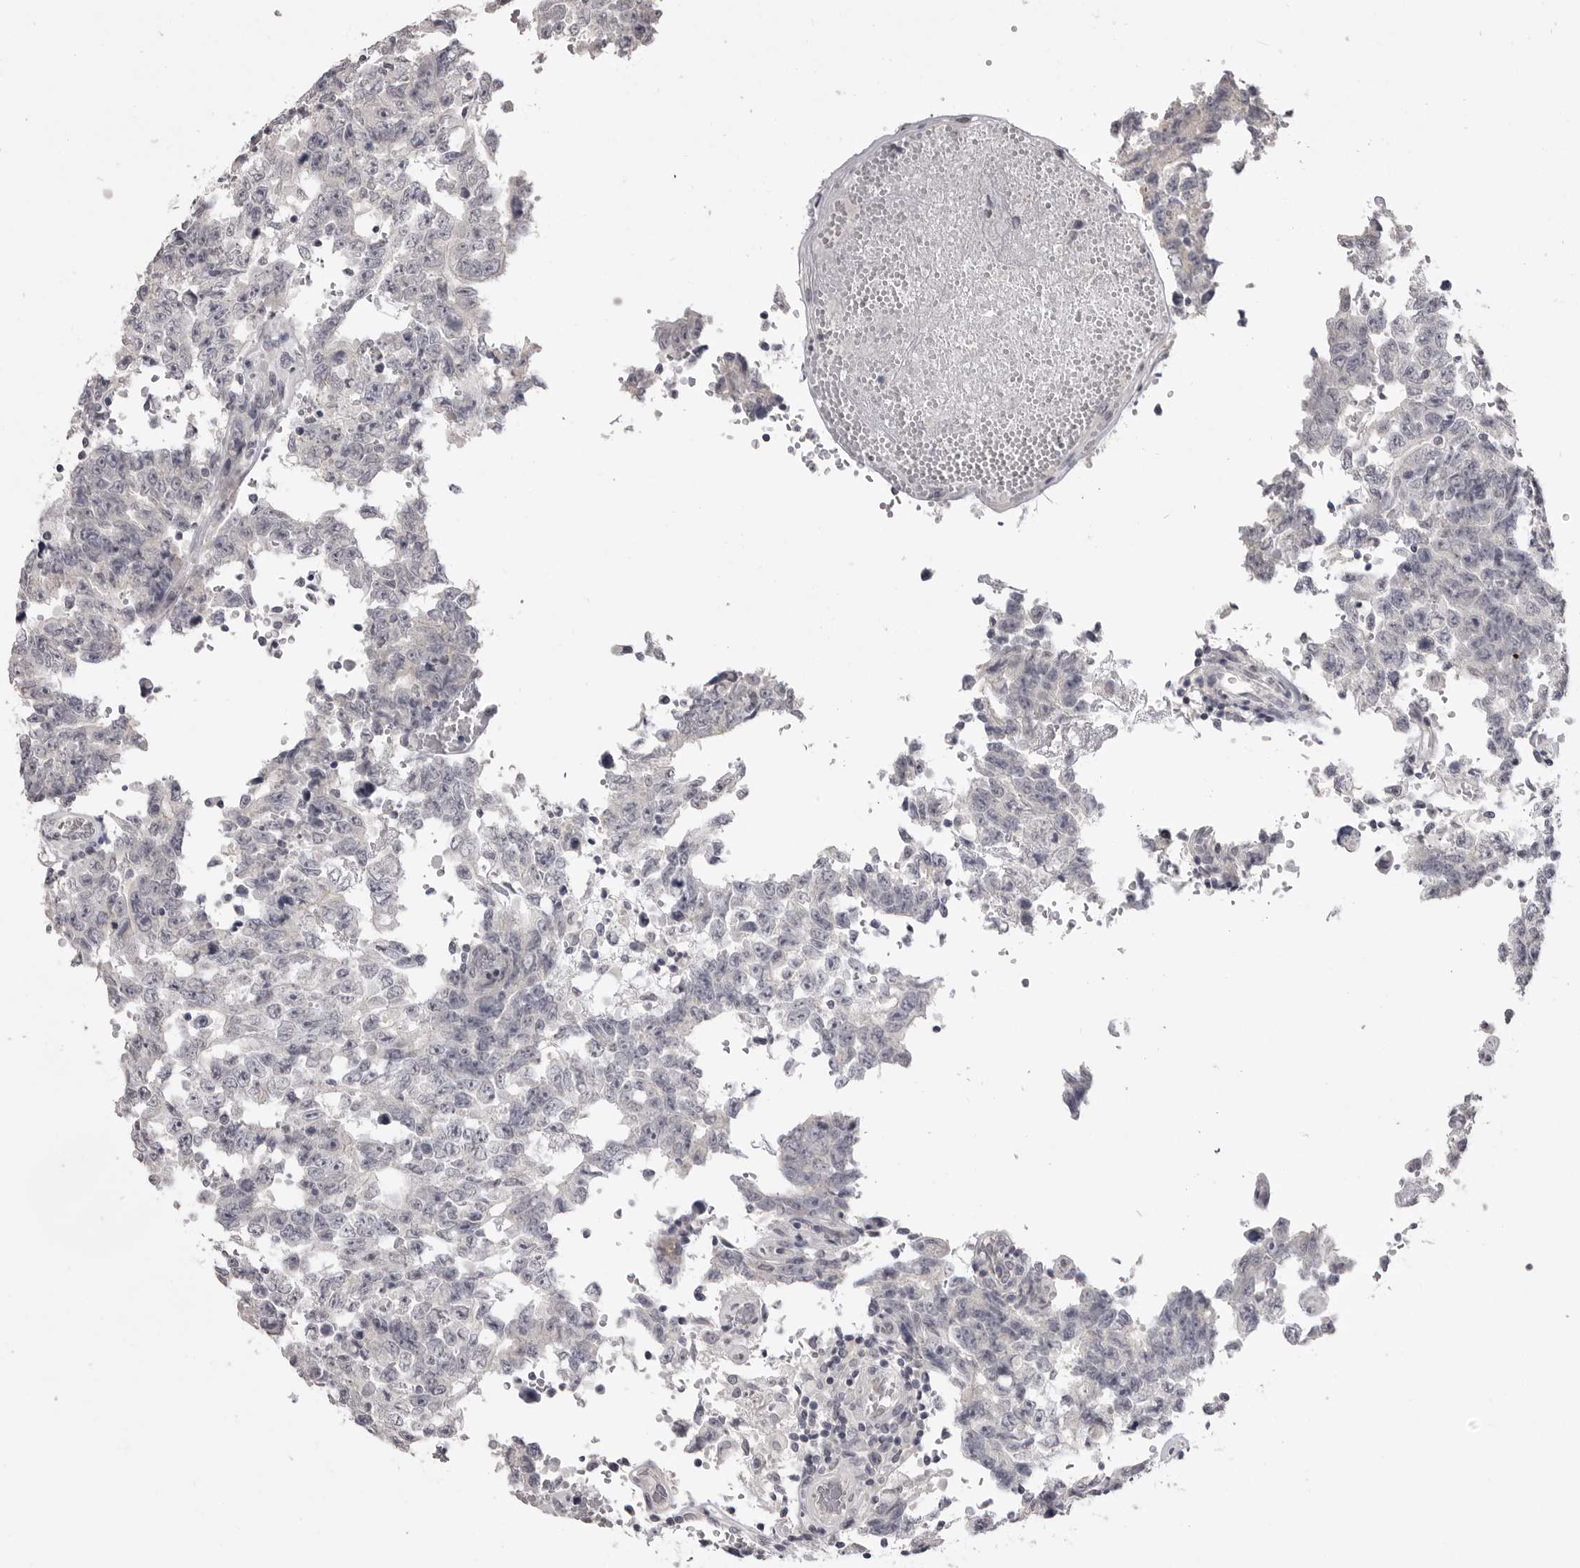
{"staining": {"intensity": "negative", "quantity": "none", "location": "none"}, "tissue": "testis cancer", "cell_type": "Tumor cells", "image_type": "cancer", "snomed": [{"axis": "morphology", "description": "Carcinoma, Embryonal, NOS"}, {"axis": "topography", "description": "Testis"}], "caption": "Immunohistochemistry (IHC) of embryonal carcinoma (testis) exhibits no positivity in tumor cells.", "gene": "GPN2", "patient": {"sex": "male", "age": 26}}